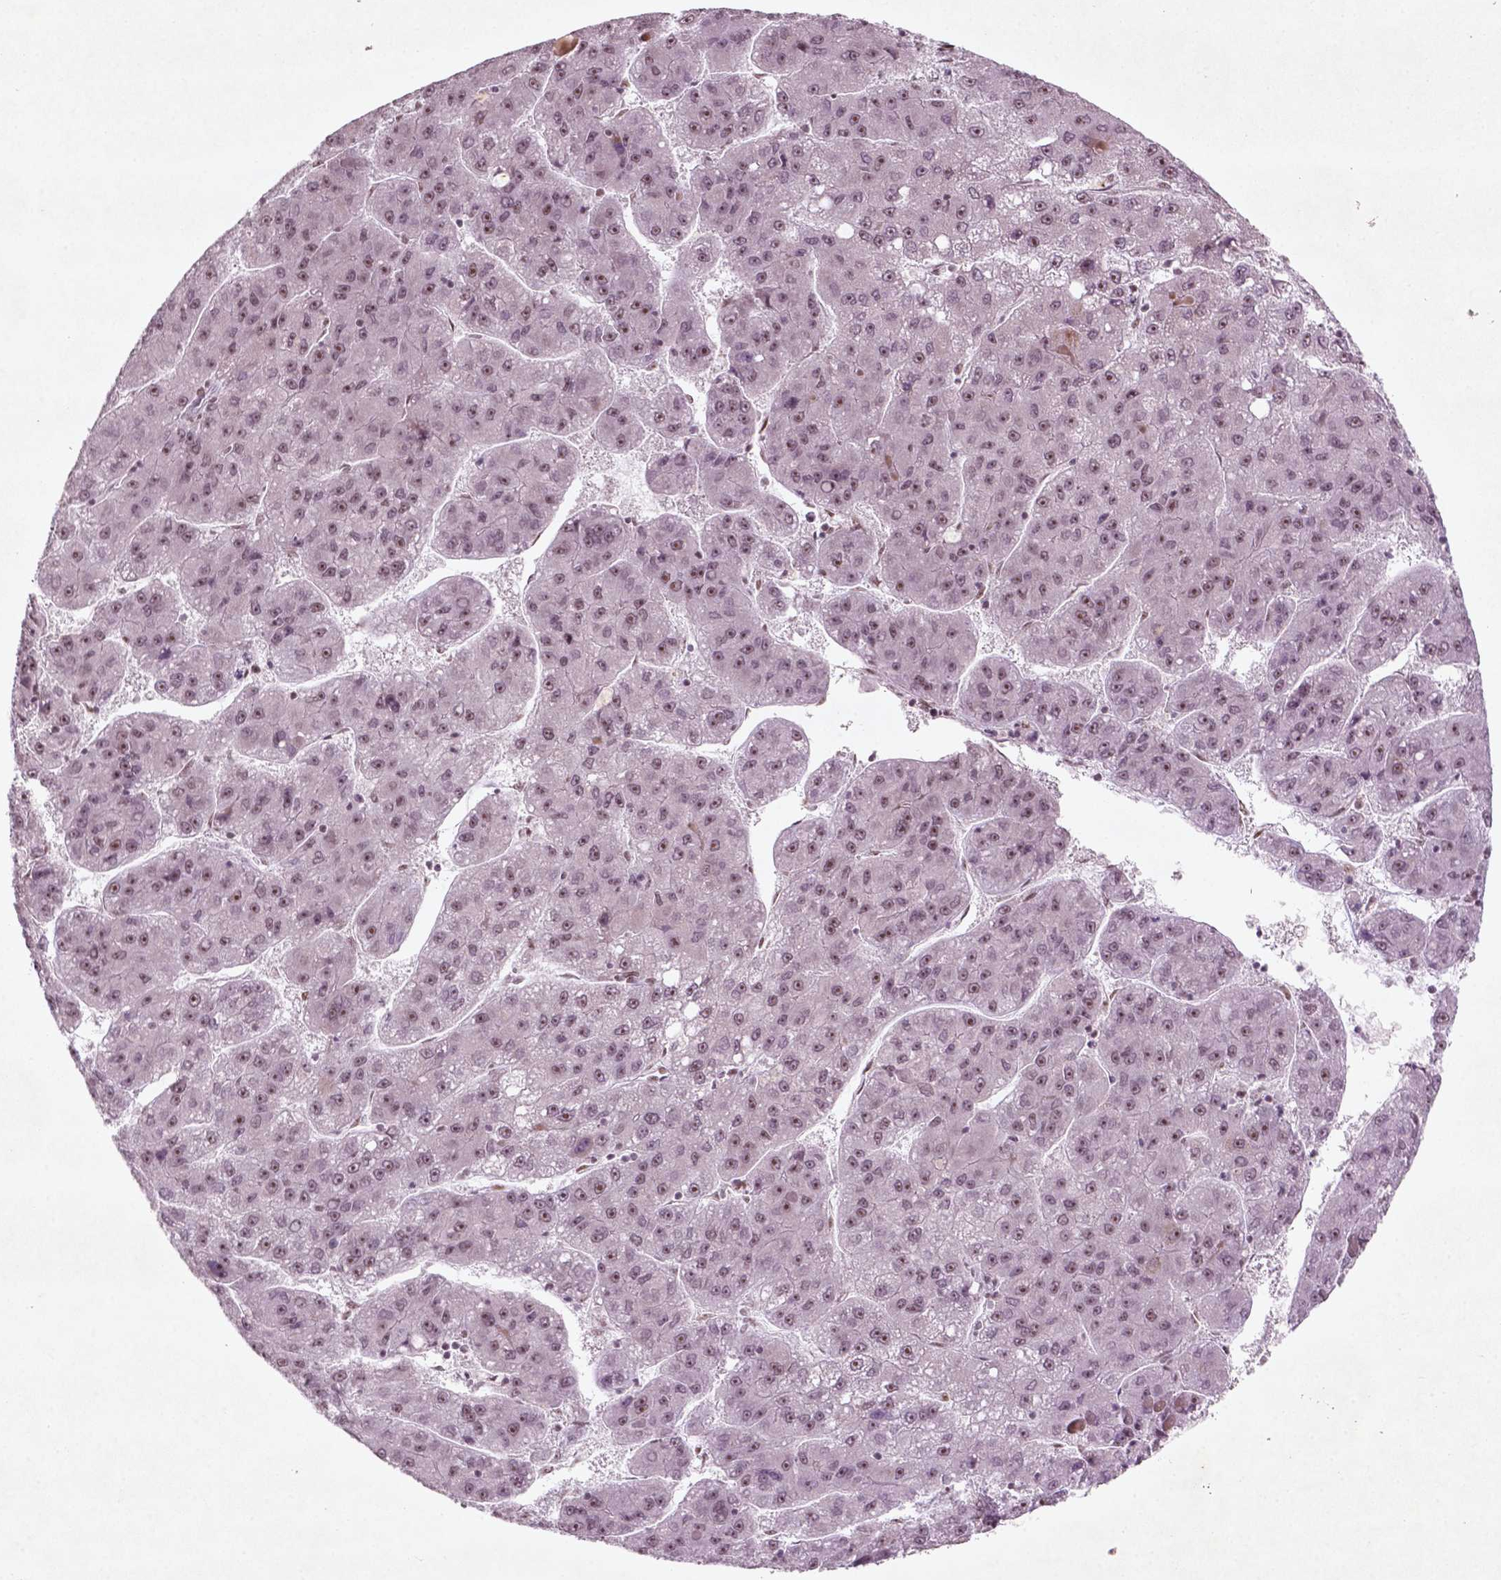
{"staining": {"intensity": "moderate", "quantity": ">75%", "location": "nuclear"}, "tissue": "liver cancer", "cell_type": "Tumor cells", "image_type": "cancer", "snomed": [{"axis": "morphology", "description": "Carcinoma, Hepatocellular, NOS"}, {"axis": "topography", "description": "Liver"}], "caption": "Protein positivity by immunohistochemistry (IHC) demonstrates moderate nuclear positivity in about >75% of tumor cells in liver cancer.", "gene": "HMG20B", "patient": {"sex": "female", "age": 82}}